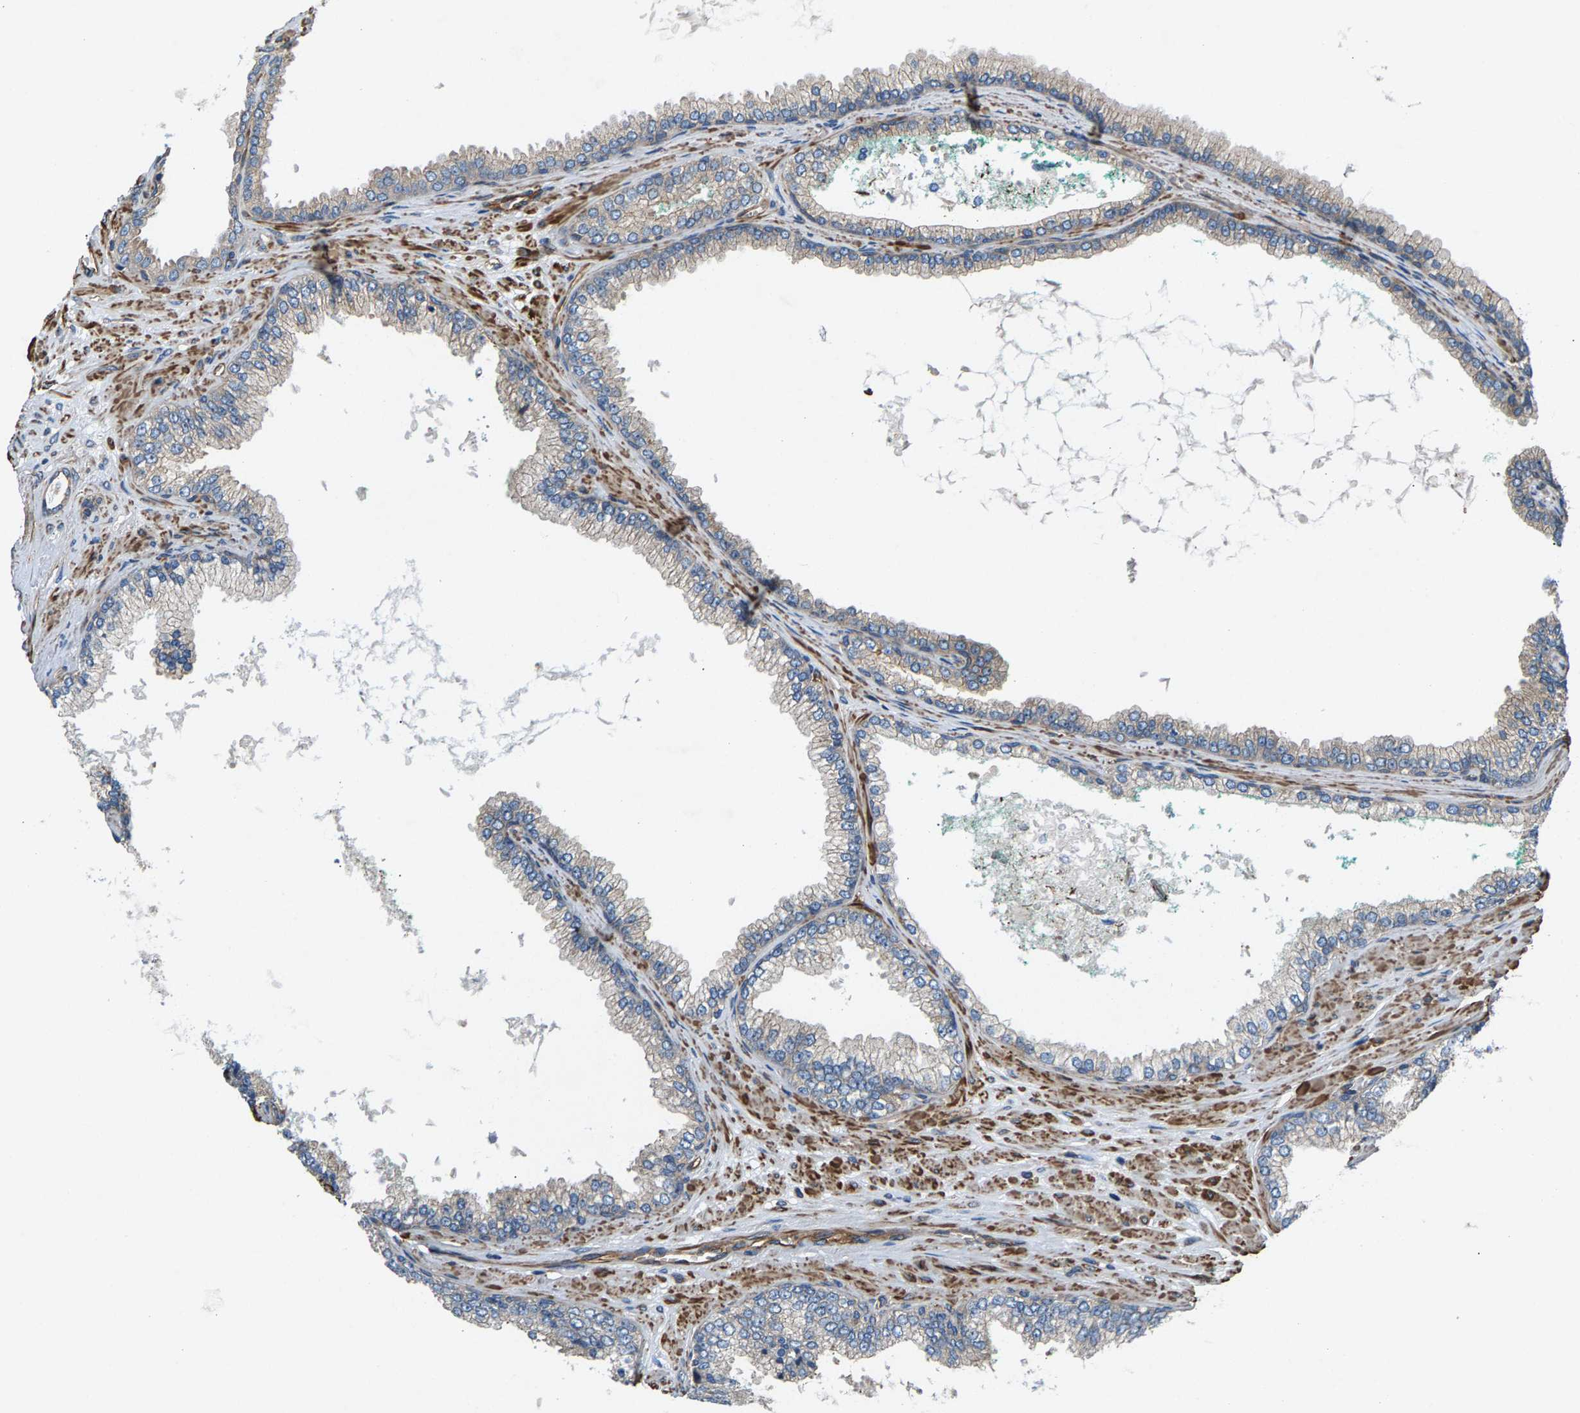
{"staining": {"intensity": "negative", "quantity": "none", "location": "none"}, "tissue": "prostate cancer", "cell_type": "Tumor cells", "image_type": "cancer", "snomed": [{"axis": "morphology", "description": "Adenocarcinoma, High grade"}, {"axis": "topography", "description": "Prostate"}], "caption": "Immunohistochemical staining of human prostate cancer displays no significant positivity in tumor cells.", "gene": "PDCL", "patient": {"sex": "male", "age": 71}}